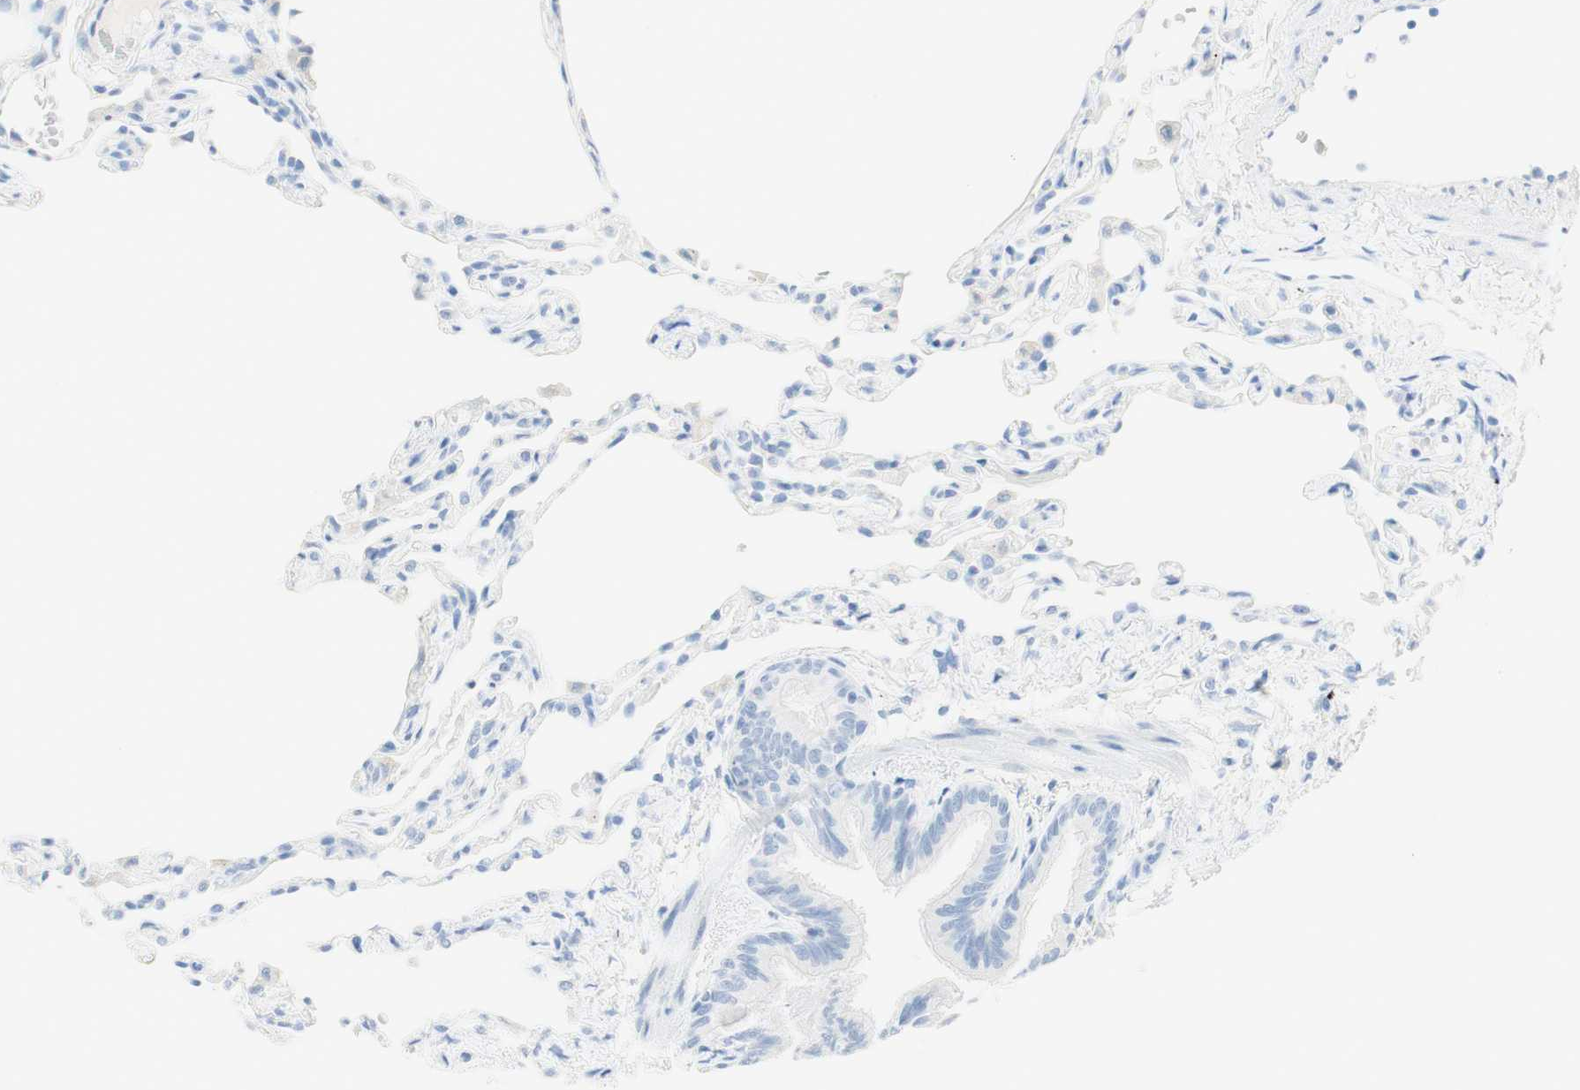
{"staining": {"intensity": "negative", "quantity": "none", "location": "none"}, "tissue": "lung", "cell_type": "Alveolar cells", "image_type": "normal", "snomed": [{"axis": "morphology", "description": "Normal tissue, NOS"}, {"axis": "topography", "description": "Lung"}], "caption": "Alveolar cells show no significant protein positivity in unremarkable lung.", "gene": "TPO", "patient": {"sex": "female", "age": 49}}